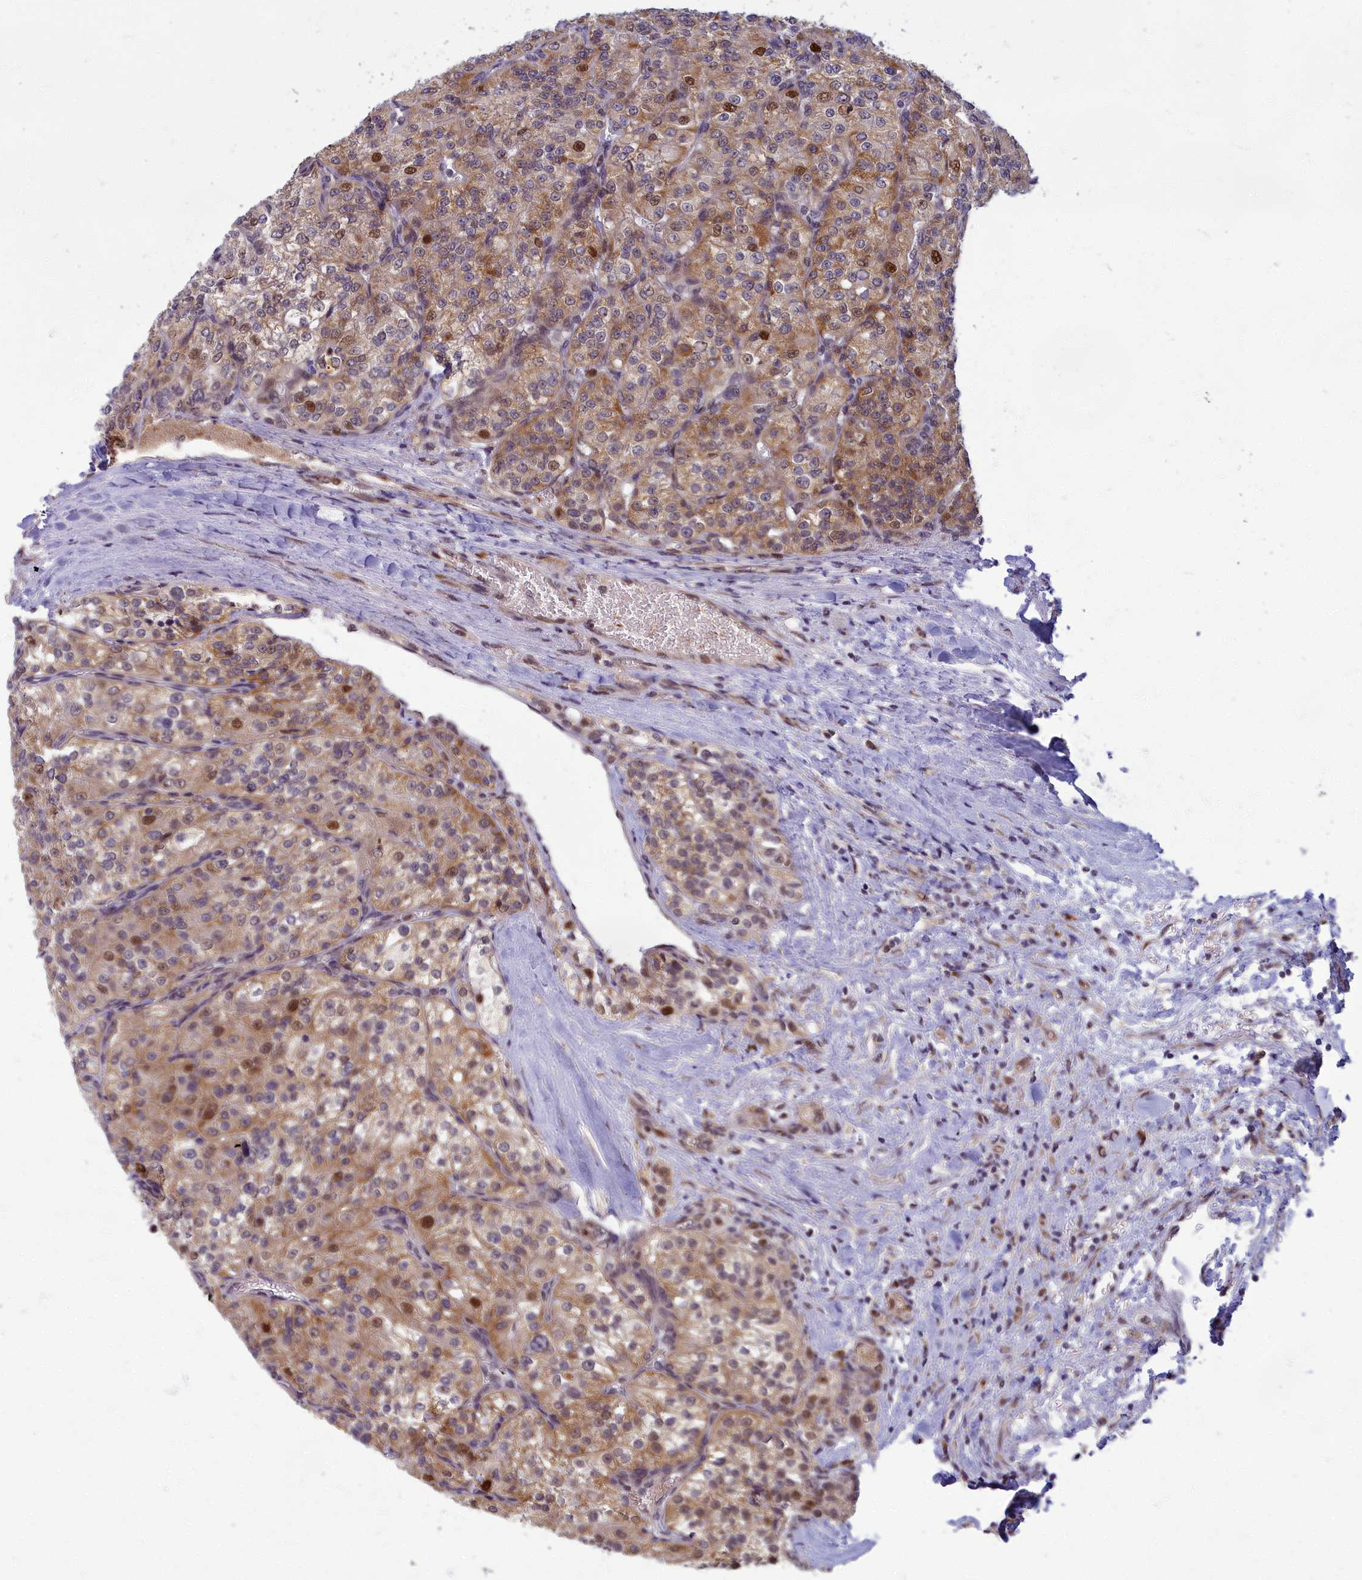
{"staining": {"intensity": "moderate", "quantity": "25%-75%", "location": "cytoplasmic/membranous,nuclear"}, "tissue": "renal cancer", "cell_type": "Tumor cells", "image_type": "cancer", "snomed": [{"axis": "morphology", "description": "Adenocarcinoma, NOS"}, {"axis": "topography", "description": "Kidney"}], "caption": "About 25%-75% of tumor cells in human renal cancer (adenocarcinoma) display moderate cytoplasmic/membranous and nuclear protein staining as visualized by brown immunohistochemical staining.", "gene": "EARS2", "patient": {"sex": "female", "age": 63}}